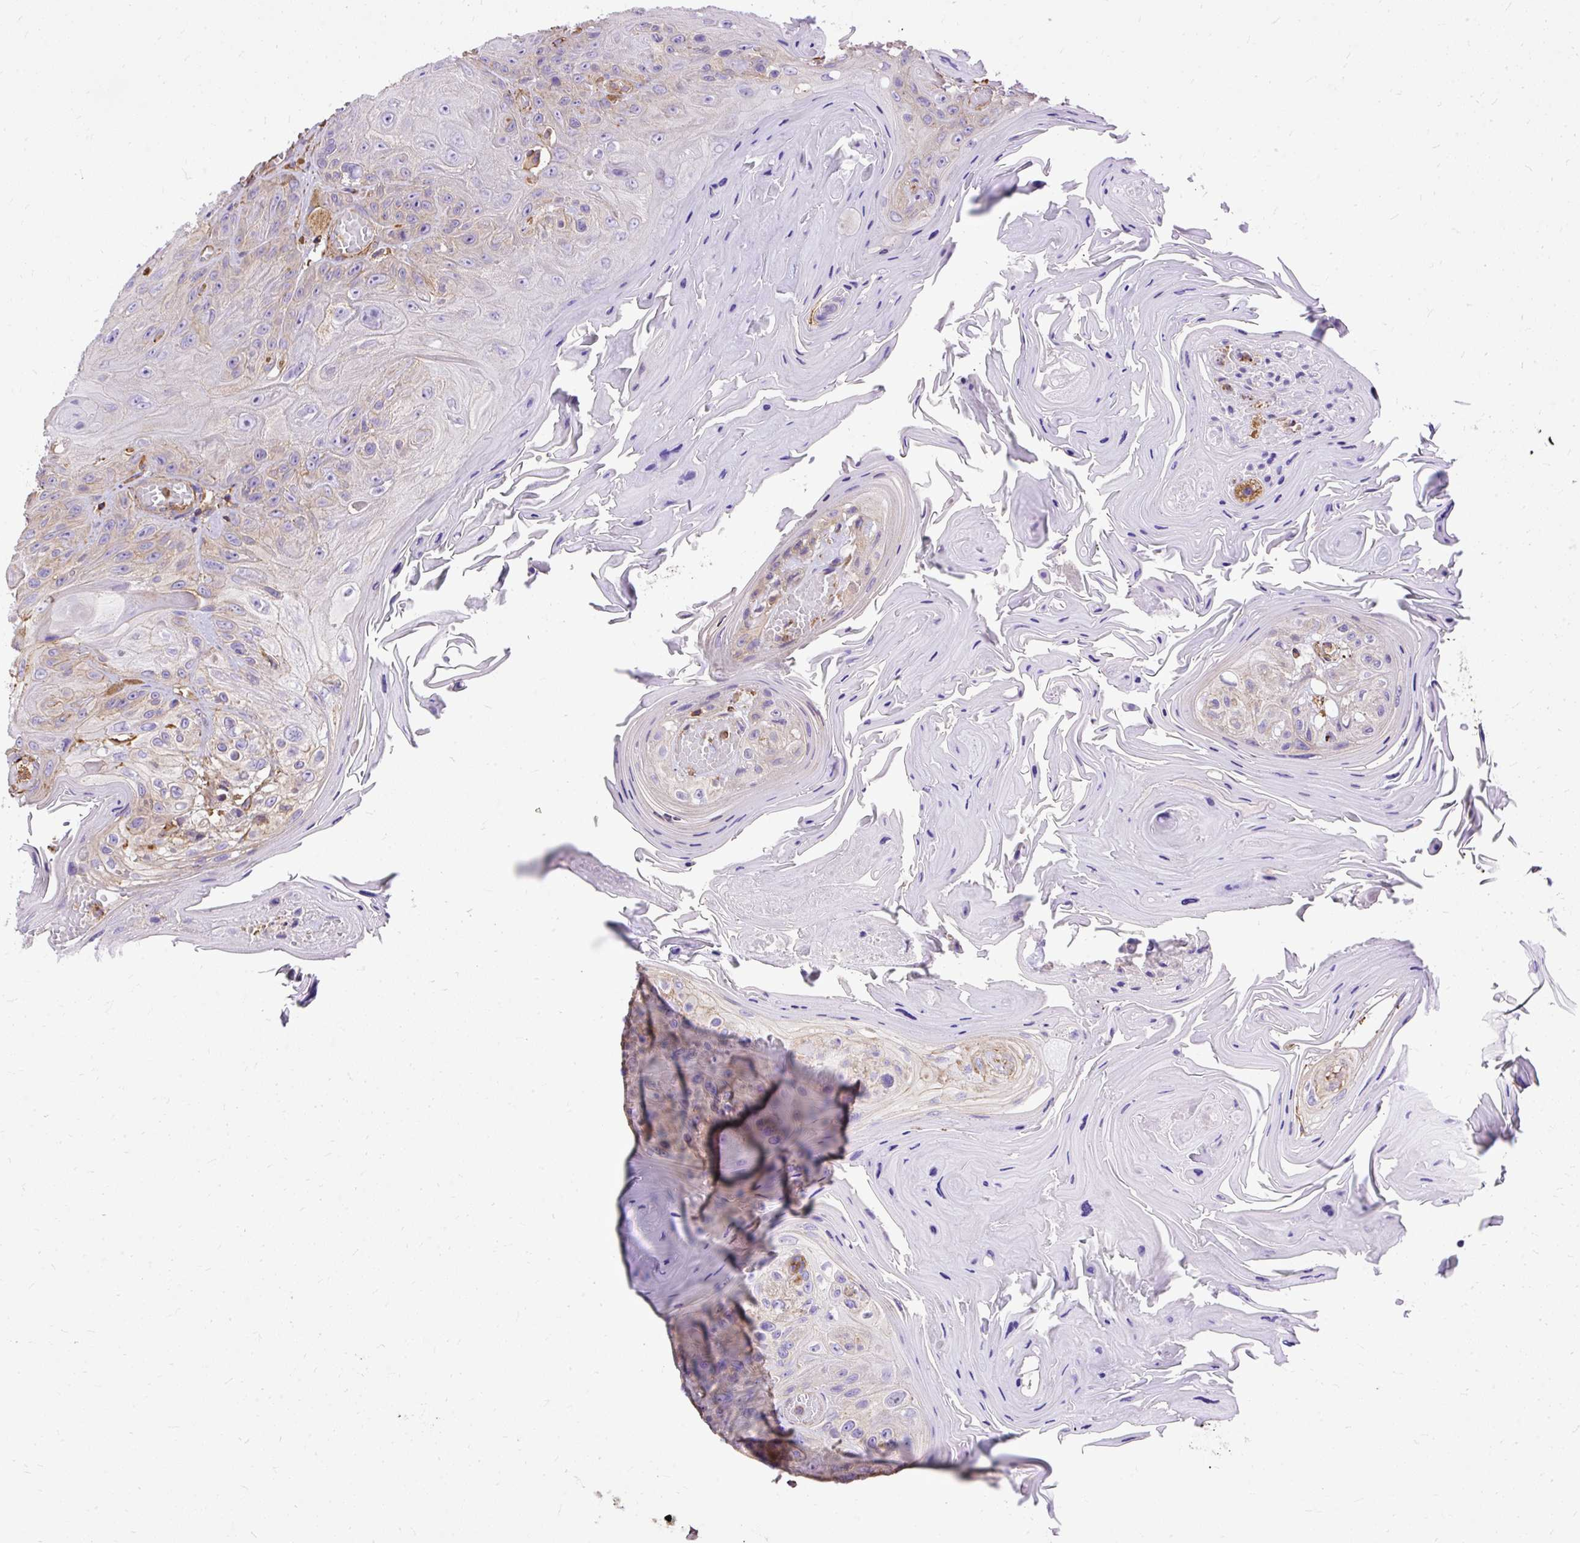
{"staining": {"intensity": "weak", "quantity": "25%-75%", "location": "cytoplasmic/membranous"}, "tissue": "head and neck cancer", "cell_type": "Tumor cells", "image_type": "cancer", "snomed": [{"axis": "morphology", "description": "Squamous cell carcinoma, NOS"}, {"axis": "topography", "description": "Head-Neck"}], "caption": "High-power microscopy captured an IHC photomicrograph of head and neck cancer (squamous cell carcinoma), revealing weak cytoplasmic/membranous expression in about 25%-75% of tumor cells. (brown staining indicates protein expression, while blue staining denotes nuclei).", "gene": "KLHL11", "patient": {"sex": "female", "age": 59}}